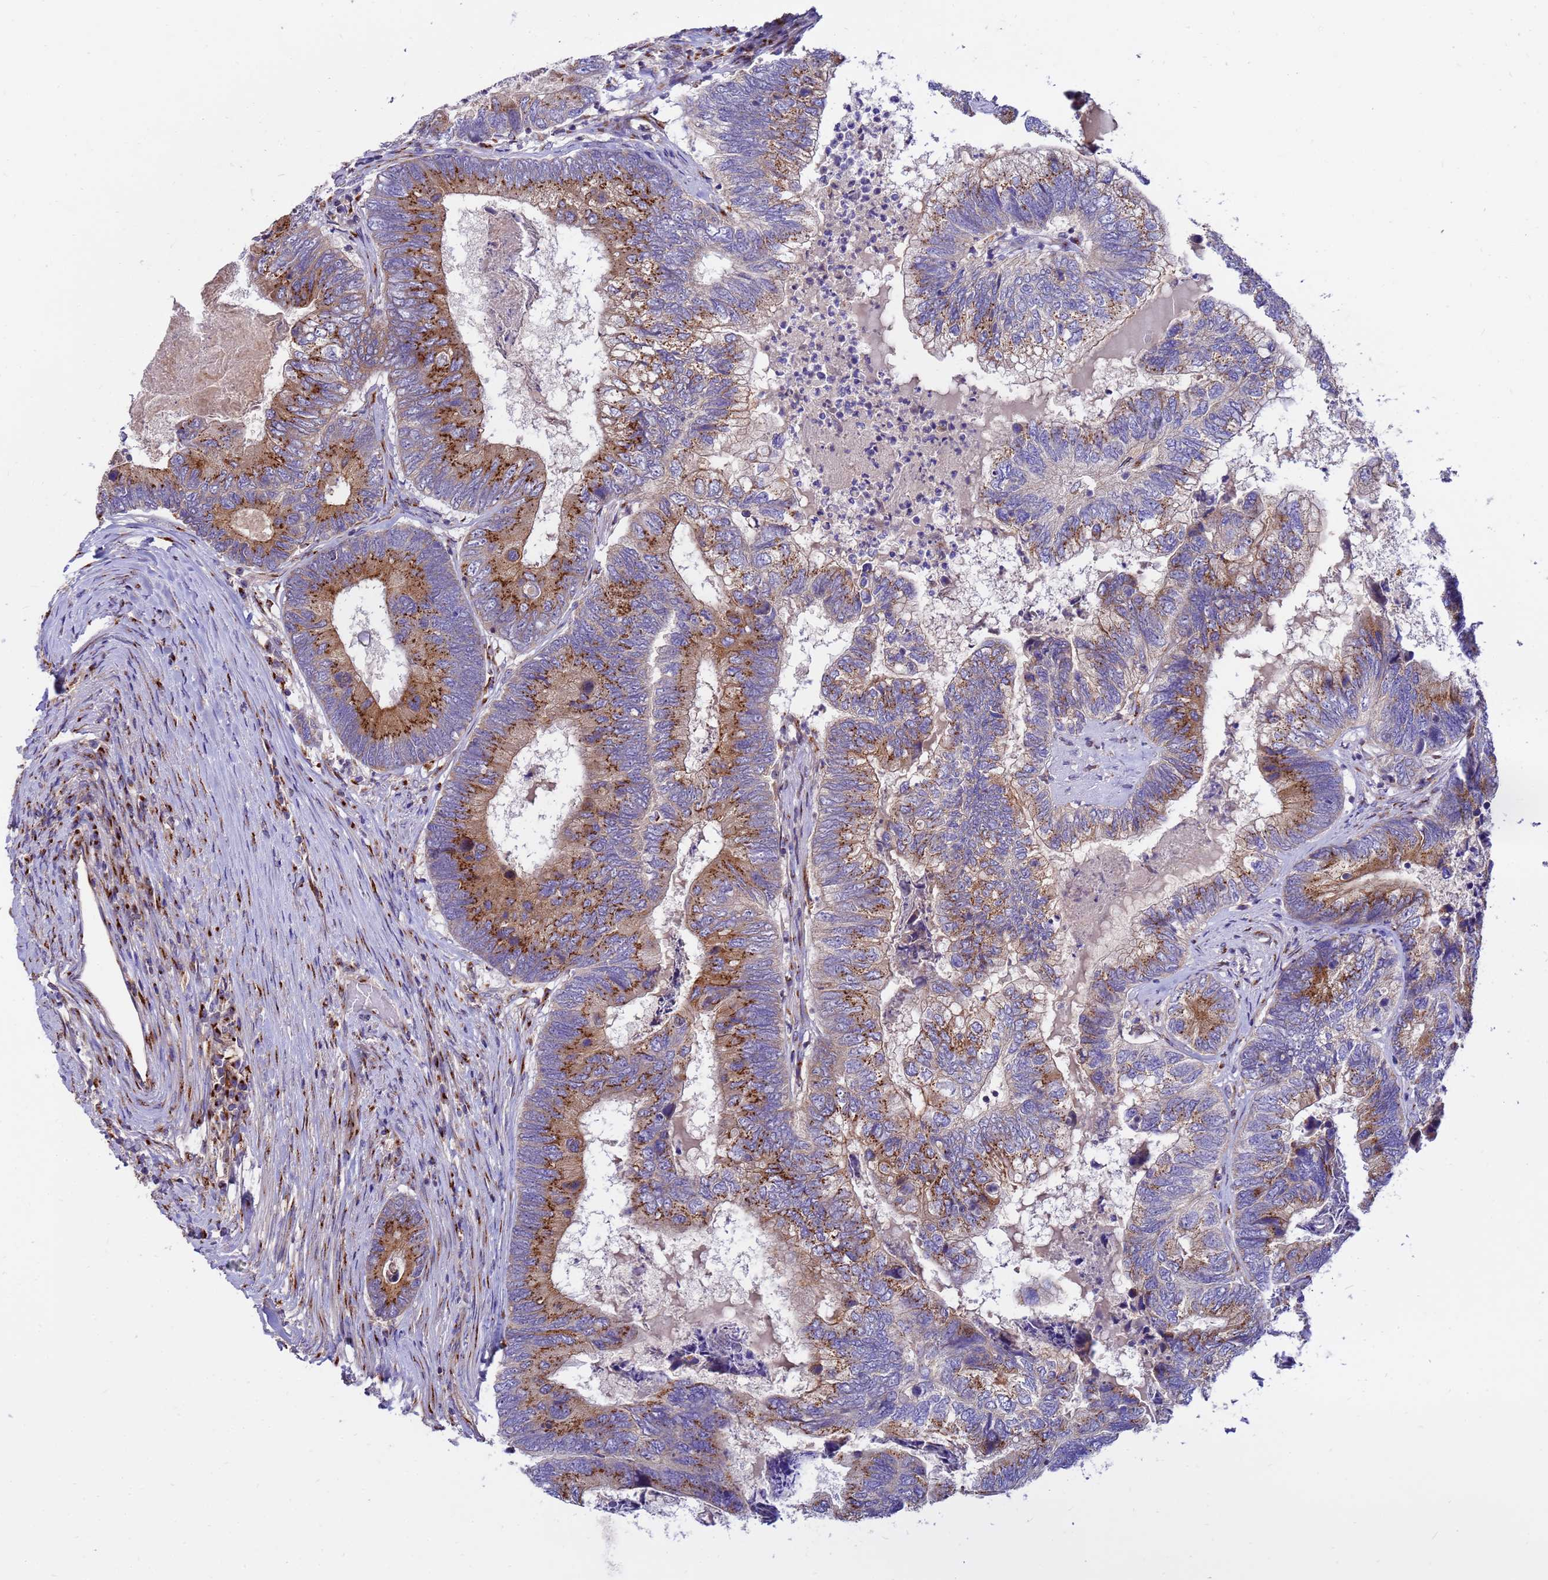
{"staining": {"intensity": "moderate", "quantity": ">75%", "location": "cytoplasmic/membranous"}, "tissue": "colorectal cancer", "cell_type": "Tumor cells", "image_type": "cancer", "snomed": [{"axis": "morphology", "description": "Adenocarcinoma, NOS"}, {"axis": "topography", "description": "Colon"}], "caption": "A medium amount of moderate cytoplasmic/membranous positivity is seen in approximately >75% of tumor cells in colorectal cancer tissue.", "gene": "HPS3", "patient": {"sex": "female", "age": 67}}